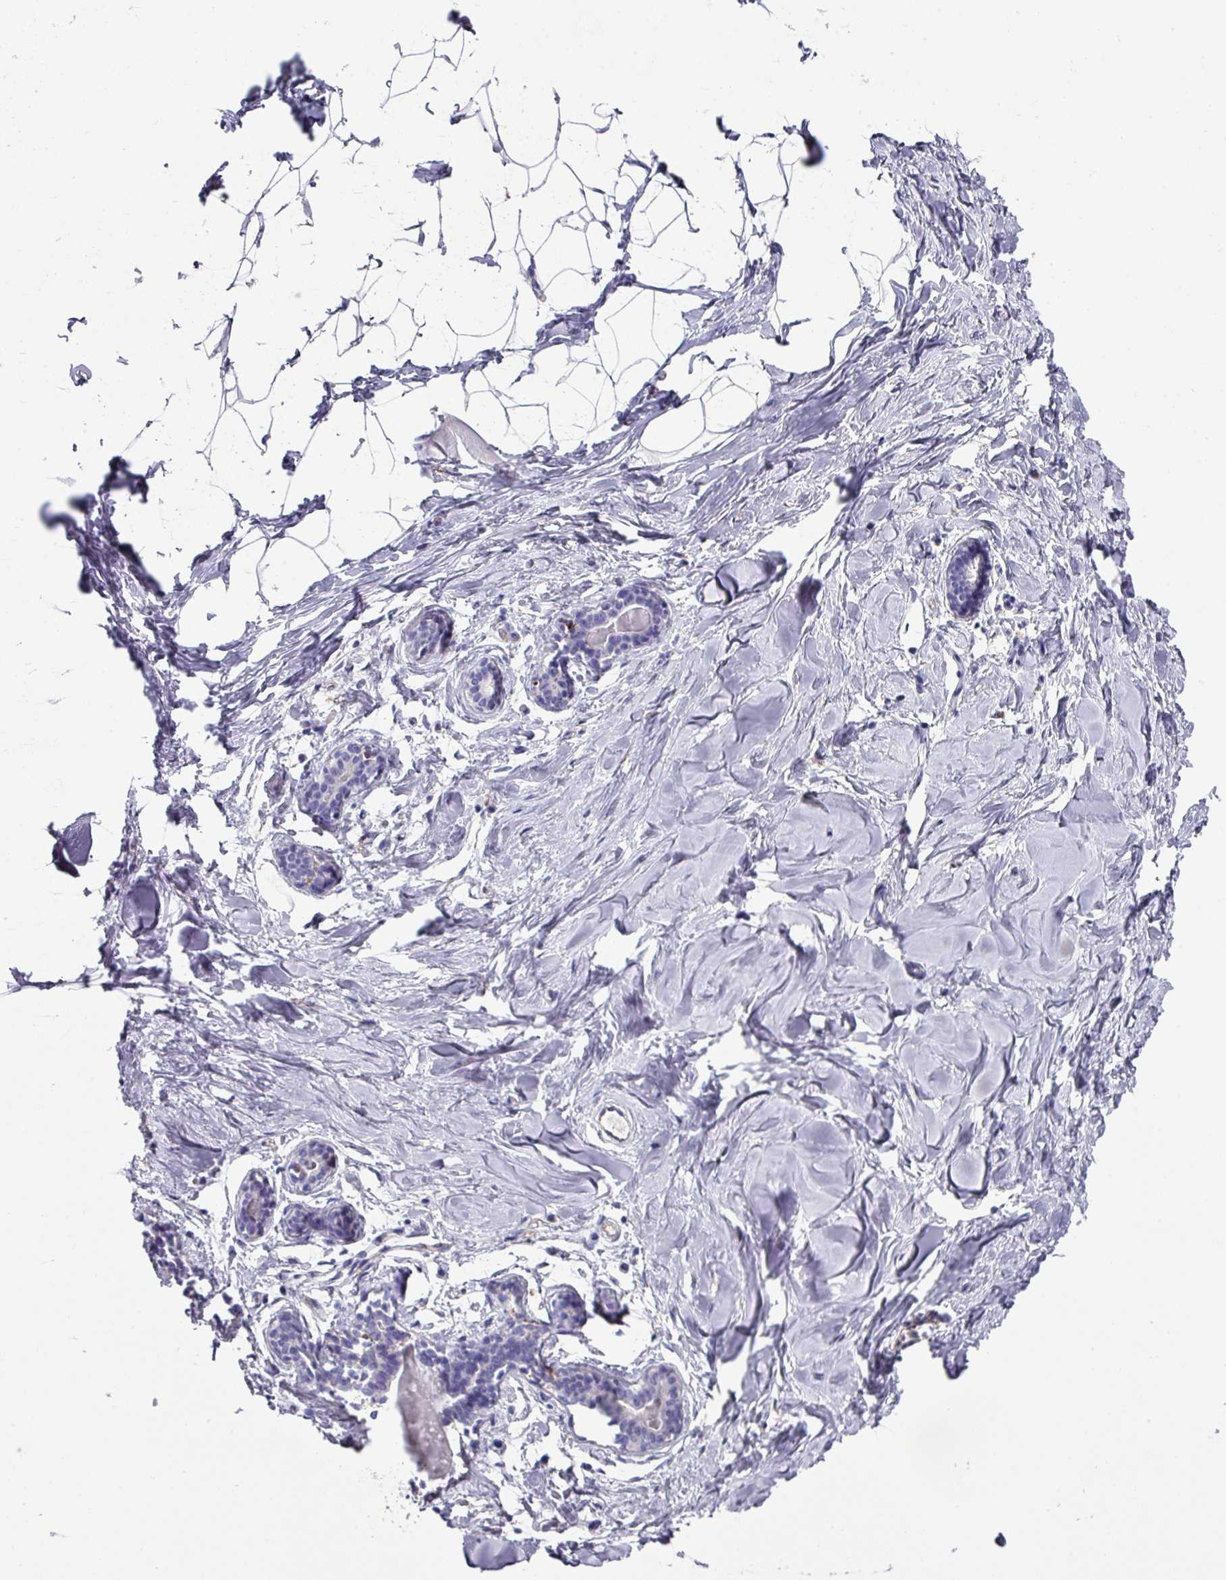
{"staining": {"intensity": "negative", "quantity": "none", "location": "none"}, "tissue": "breast", "cell_type": "Adipocytes", "image_type": "normal", "snomed": [{"axis": "morphology", "description": "Normal tissue, NOS"}, {"axis": "topography", "description": "Breast"}], "caption": "Immunohistochemistry histopathology image of normal breast stained for a protein (brown), which shows no staining in adipocytes. The staining was performed using DAB to visualize the protein expression in brown, while the nuclei were stained in blue with hematoxylin (Magnification: 20x).", "gene": "CPVL", "patient": {"sex": "female", "age": 23}}